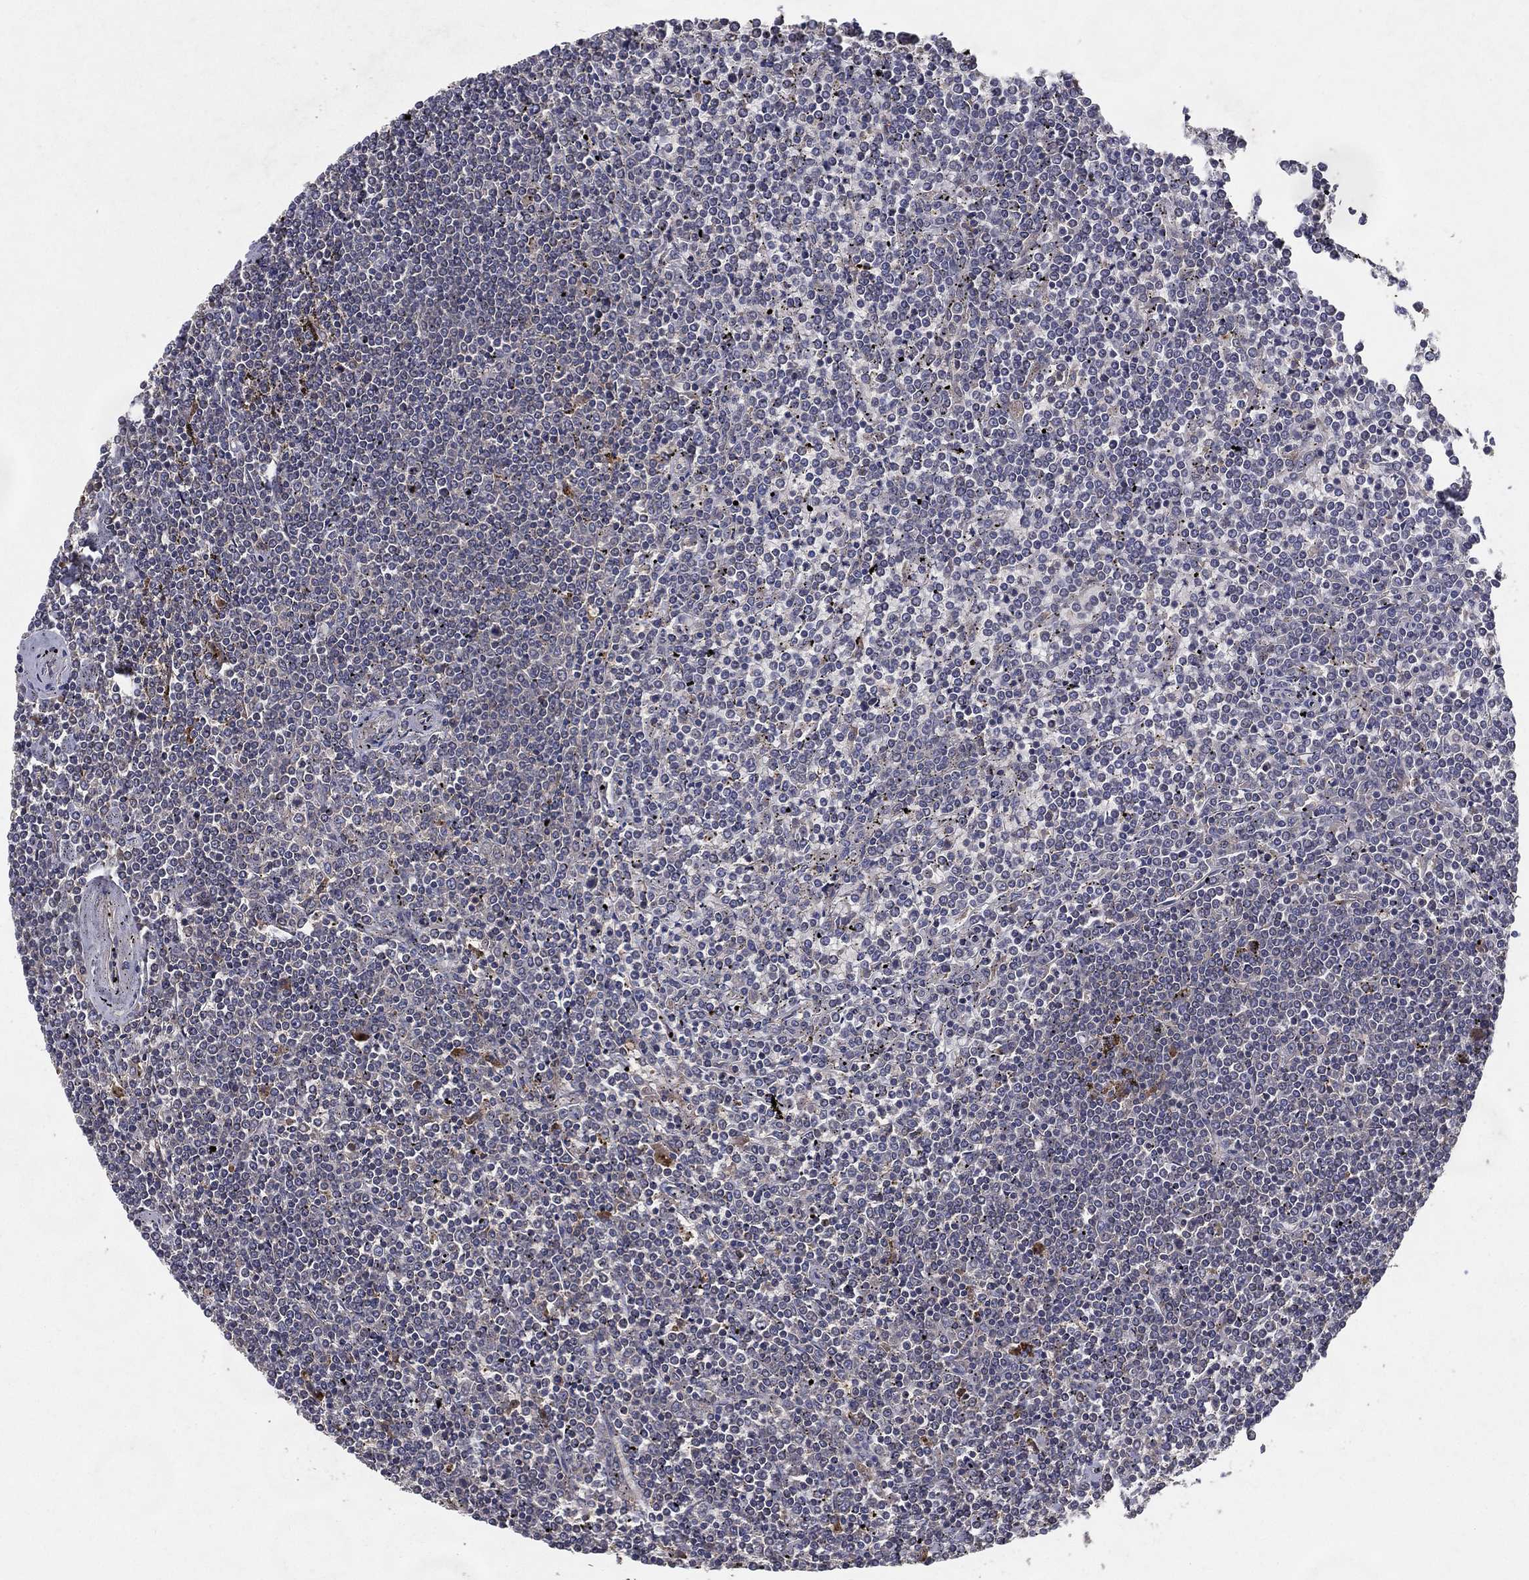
{"staining": {"intensity": "negative", "quantity": "none", "location": "none"}, "tissue": "lymphoma", "cell_type": "Tumor cells", "image_type": "cancer", "snomed": [{"axis": "morphology", "description": "Malignant lymphoma, non-Hodgkin's type, Low grade"}, {"axis": "topography", "description": "Spleen"}], "caption": "Tumor cells are negative for brown protein staining in lymphoma.", "gene": "MT-ND1", "patient": {"sex": "female", "age": 19}}